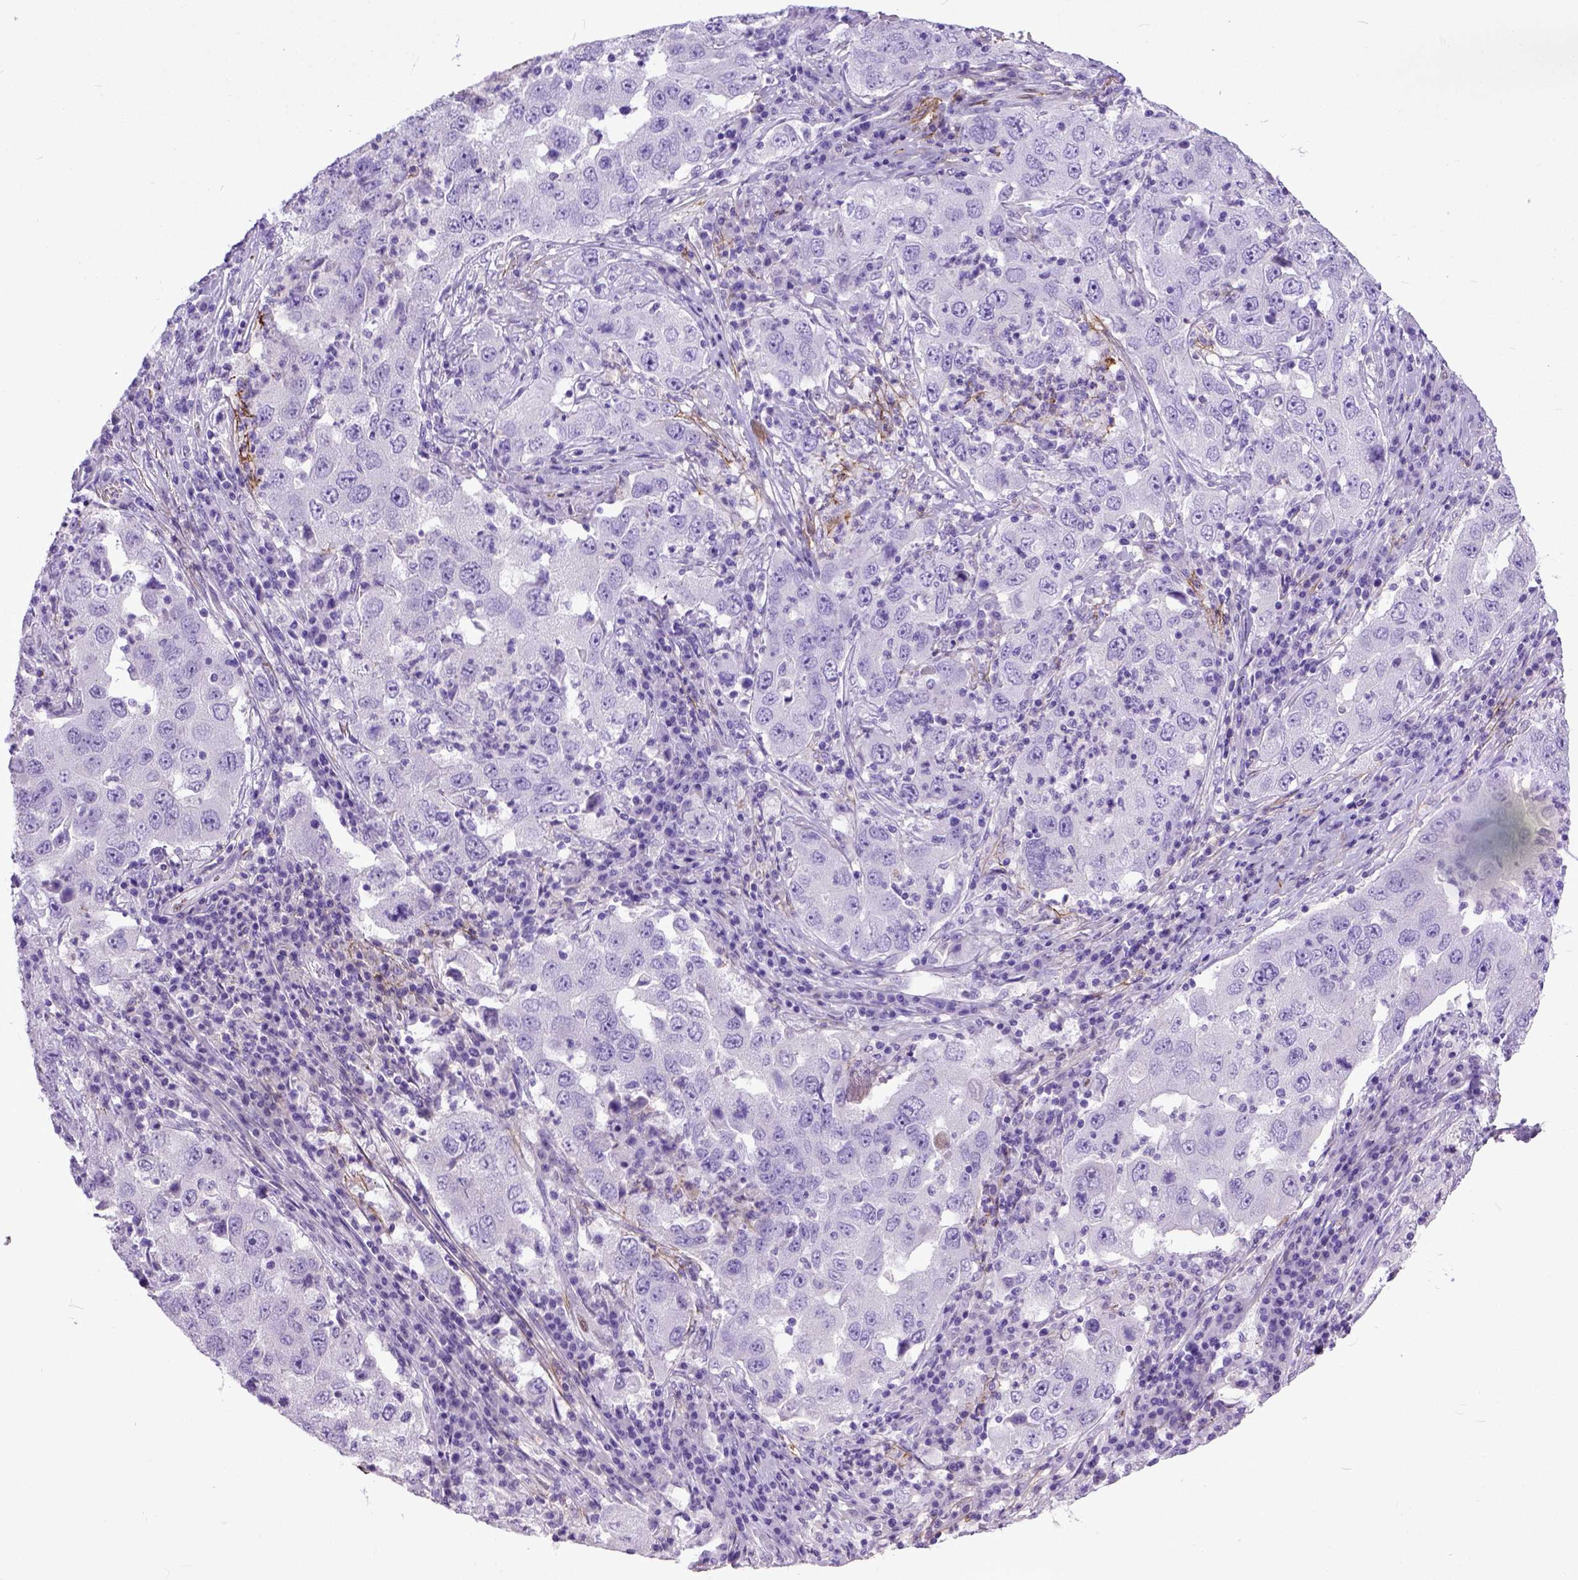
{"staining": {"intensity": "negative", "quantity": "none", "location": "none"}, "tissue": "lung cancer", "cell_type": "Tumor cells", "image_type": "cancer", "snomed": [{"axis": "morphology", "description": "Adenocarcinoma, NOS"}, {"axis": "topography", "description": "Lung"}], "caption": "DAB immunohistochemical staining of human lung adenocarcinoma exhibits no significant positivity in tumor cells.", "gene": "ADAMTS8", "patient": {"sex": "male", "age": 73}}